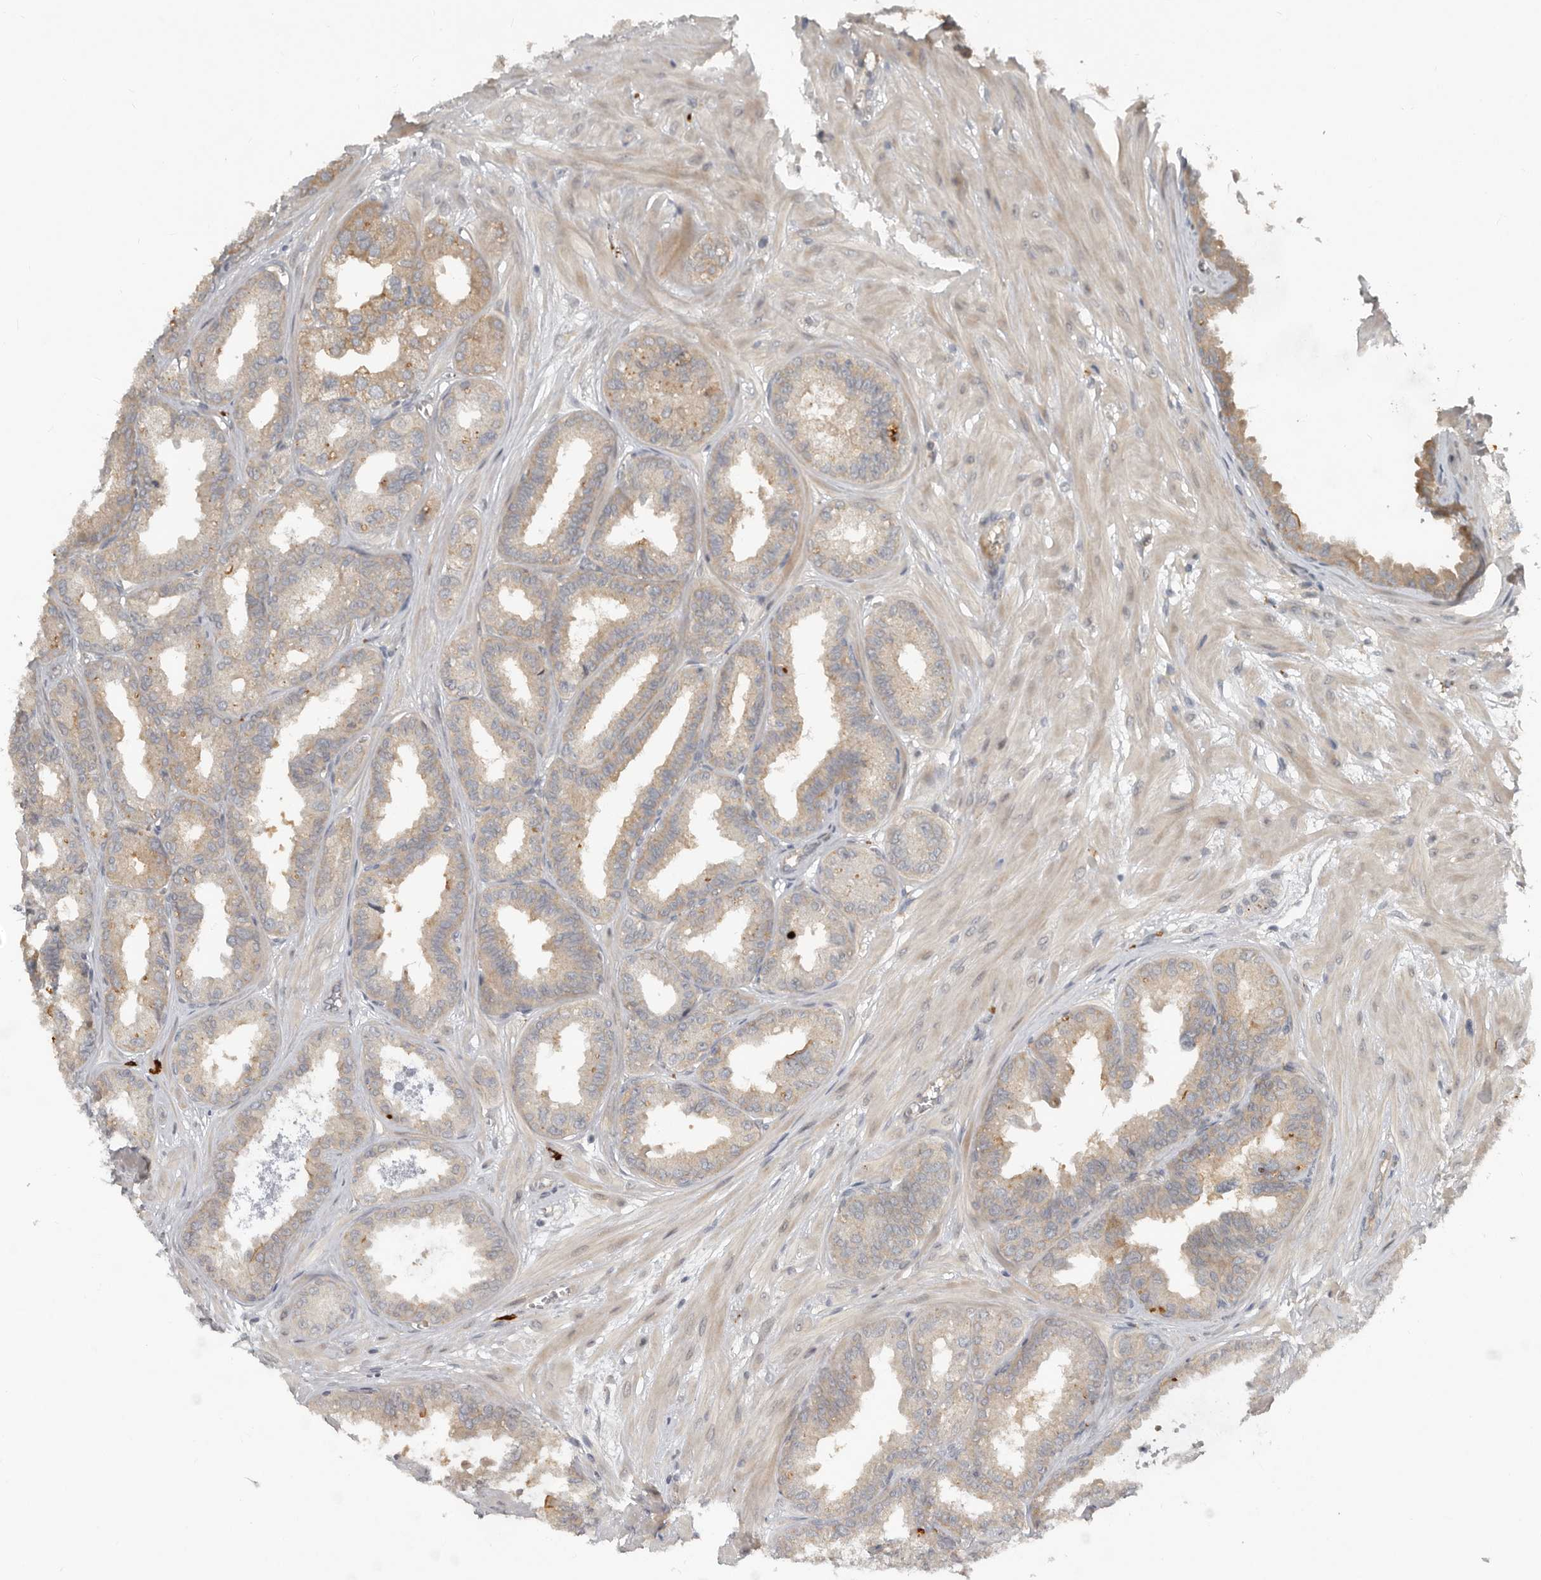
{"staining": {"intensity": "weak", "quantity": "25%-75%", "location": "cytoplasmic/membranous"}, "tissue": "seminal vesicle", "cell_type": "Glandular cells", "image_type": "normal", "snomed": [{"axis": "morphology", "description": "Normal tissue, NOS"}, {"axis": "topography", "description": "Prostate"}, {"axis": "topography", "description": "Seminal veicle"}], "caption": "High-magnification brightfield microscopy of benign seminal vesicle stained with DAB (brown) and counterstained with hematoxylin (blue). glandular cells exhibit weak cytoplasmic/membranous expression is identified in about25%-75% of cells. (DAB IHC with brightfield microscopy, high magnification).", "gene": "TEAD3", "patient": {"sex": "male", "age": 51}}